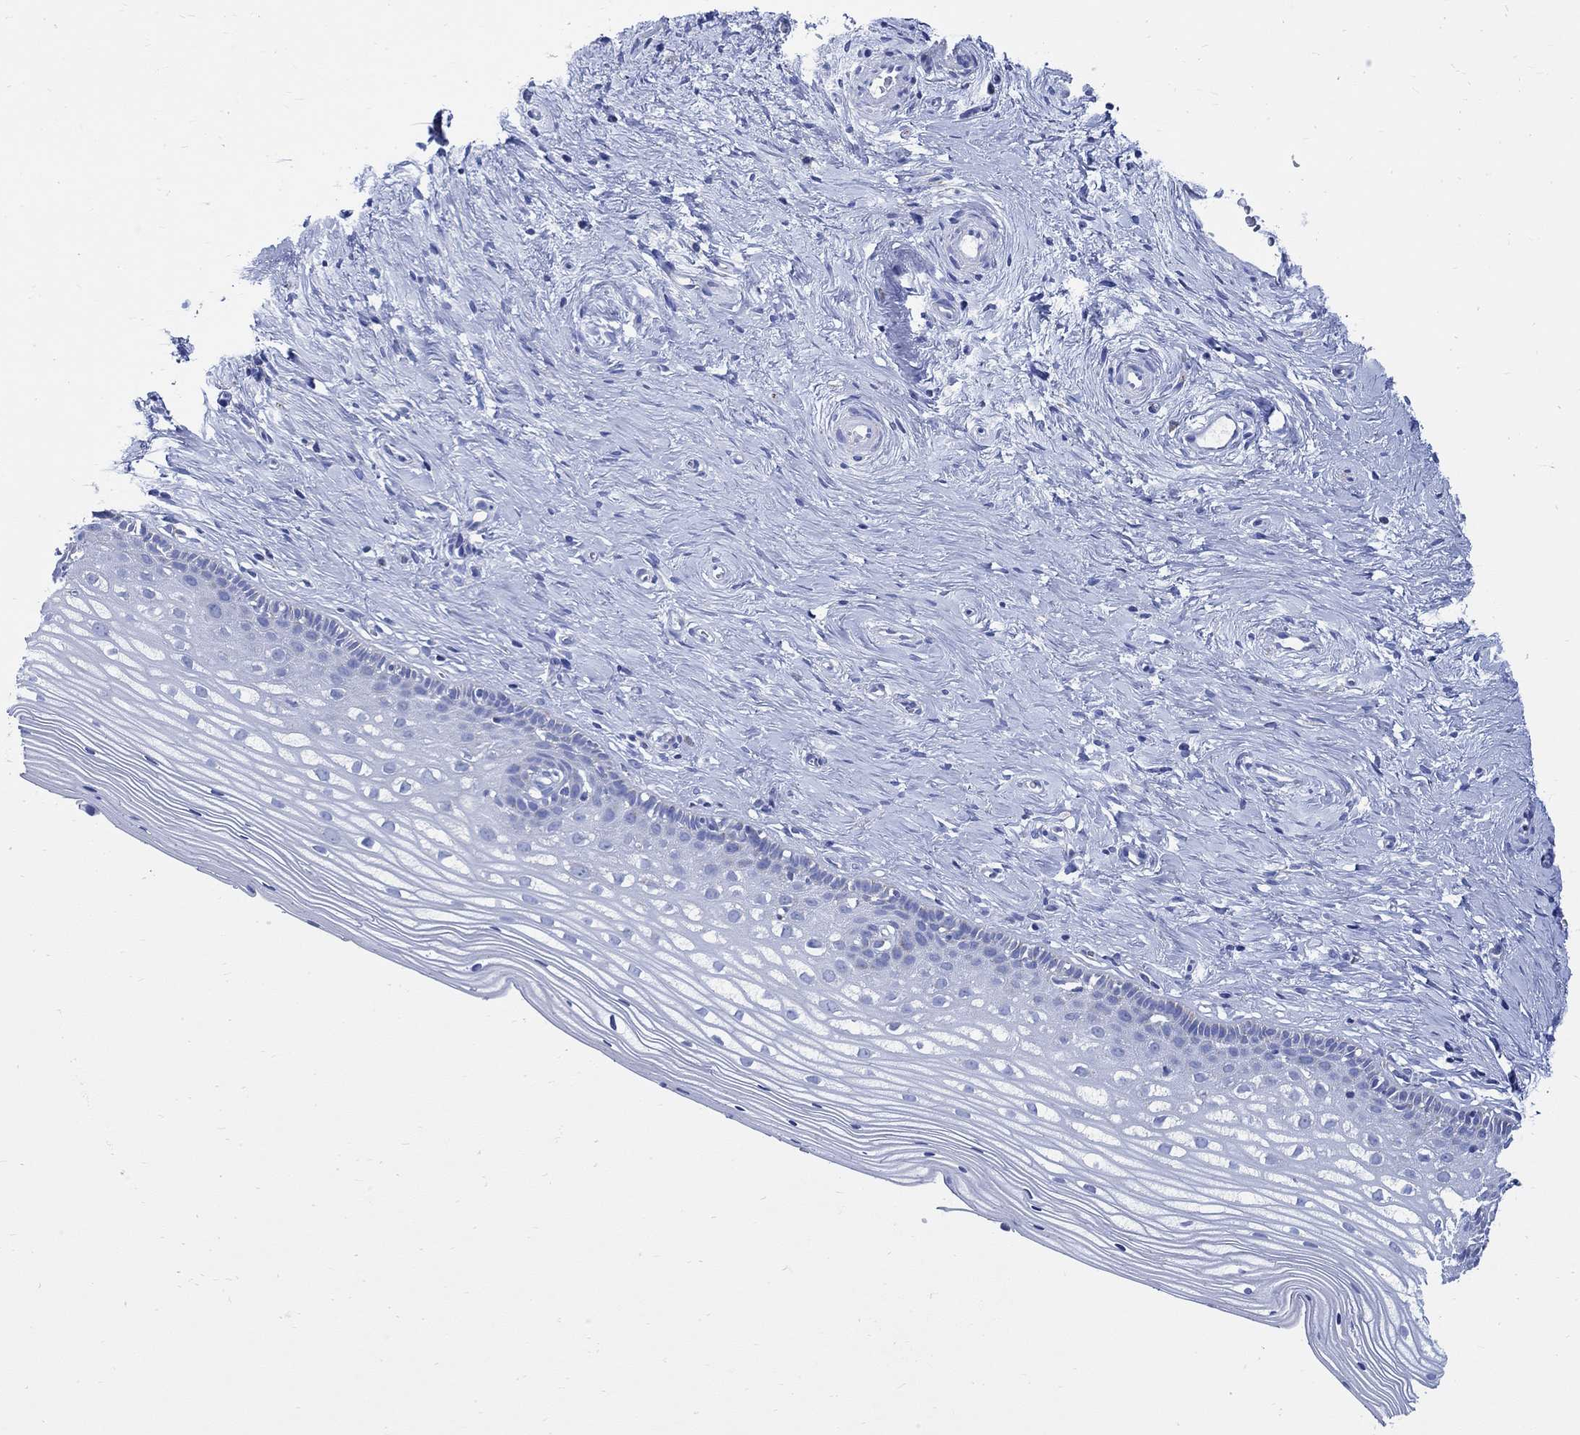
{"staining": {"intensity": "negative", "quantity": "none", "location": "none"}, "tissue": "cervix", "cell_type": "Glandular cells", "image_type": "normal", "snomed": [{"axis": "morphology", "description": "Normal tissue, NOS"}, {"axis": "topography", "description": "Cervix"}], "caption": "The histopathology image displays no significant staining in glandular cells of cervix.", "gene": "CPLX1", "patient": {"sex": "female", "age": 40}}